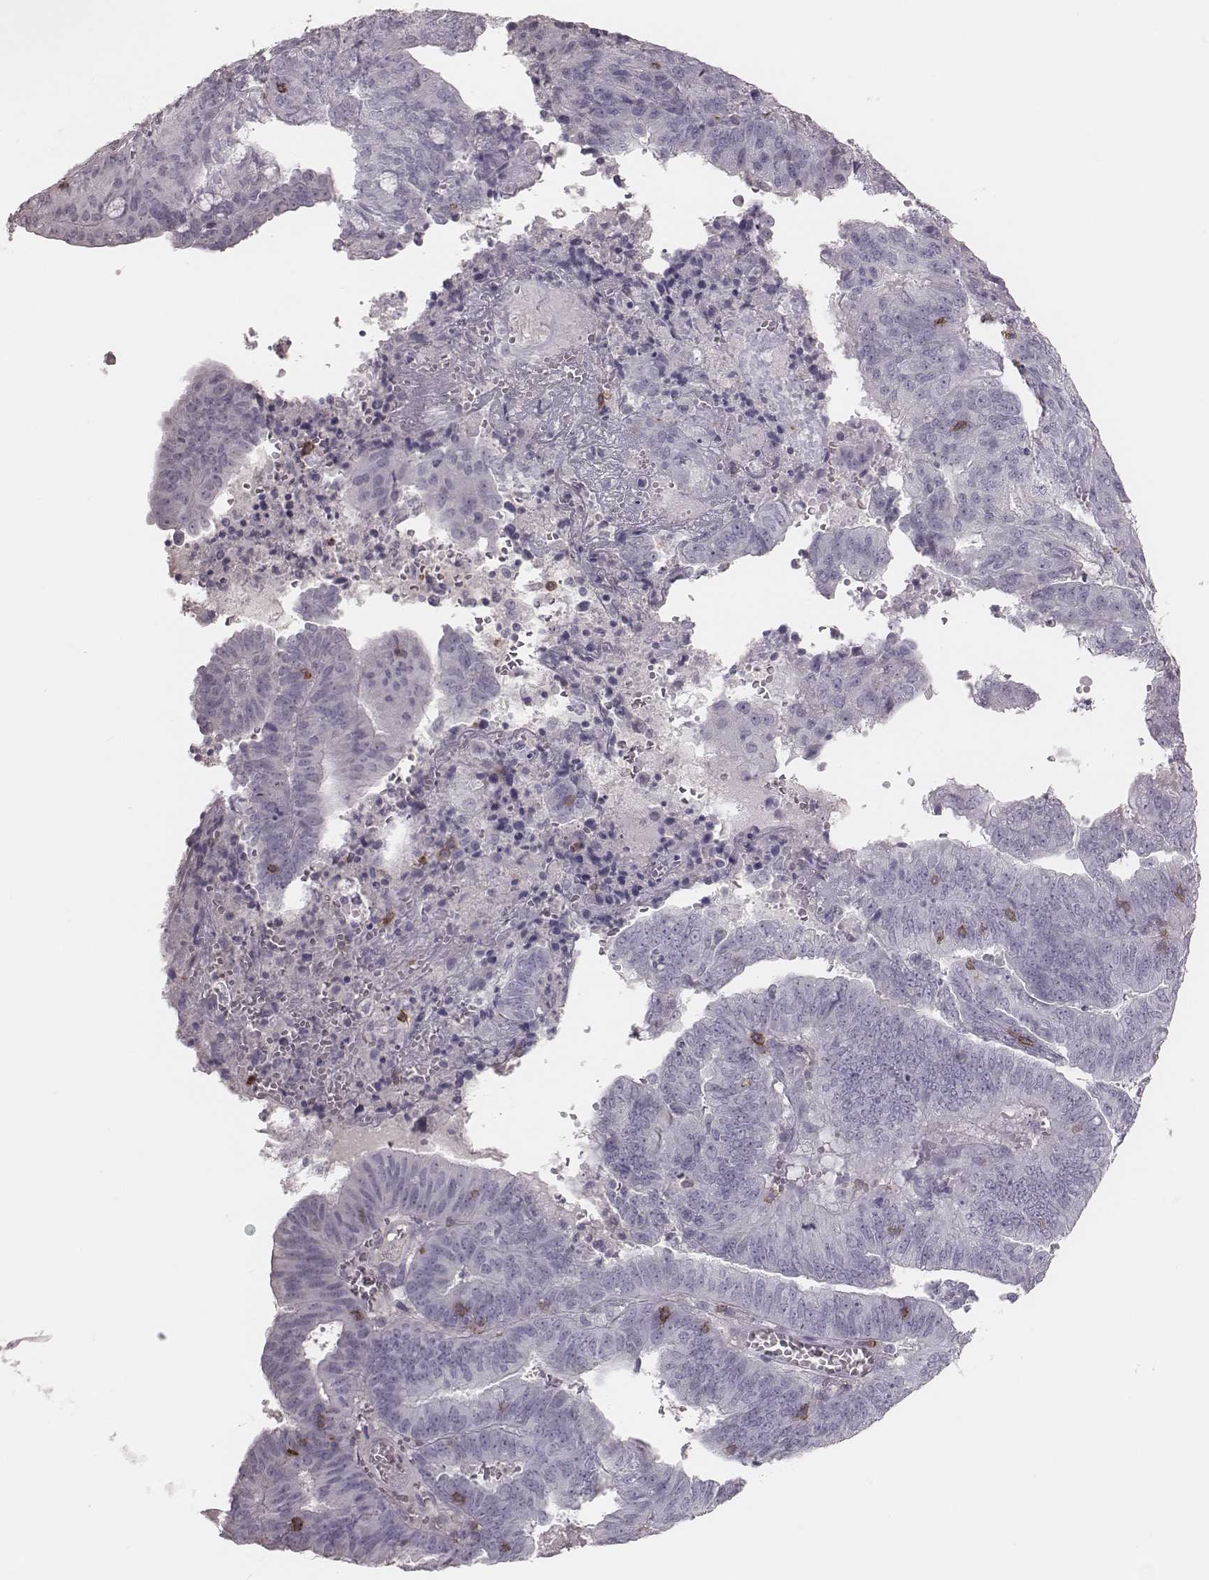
{"staining": {"intensity": "negative", "quantity": "none", "location": "none"}, "tissue": "endometrial cancer", "cell_type": "Tumor cells", "image_type": "cancer", "snomed": [{"axis": "morphology", "description": "Adenocarcinoma, NOS"}, {"axis": "topography", "description": "Endometrium"}], "caption": "This micrograph is of adenocarcinoma (endometrial) stained with IHC to label a protein in brown with the nuclei are counter-stained blue. There is no positivity in tumor cells.", "gene": "PDCD1", "patient": {"sex": "female", "age": 82}}